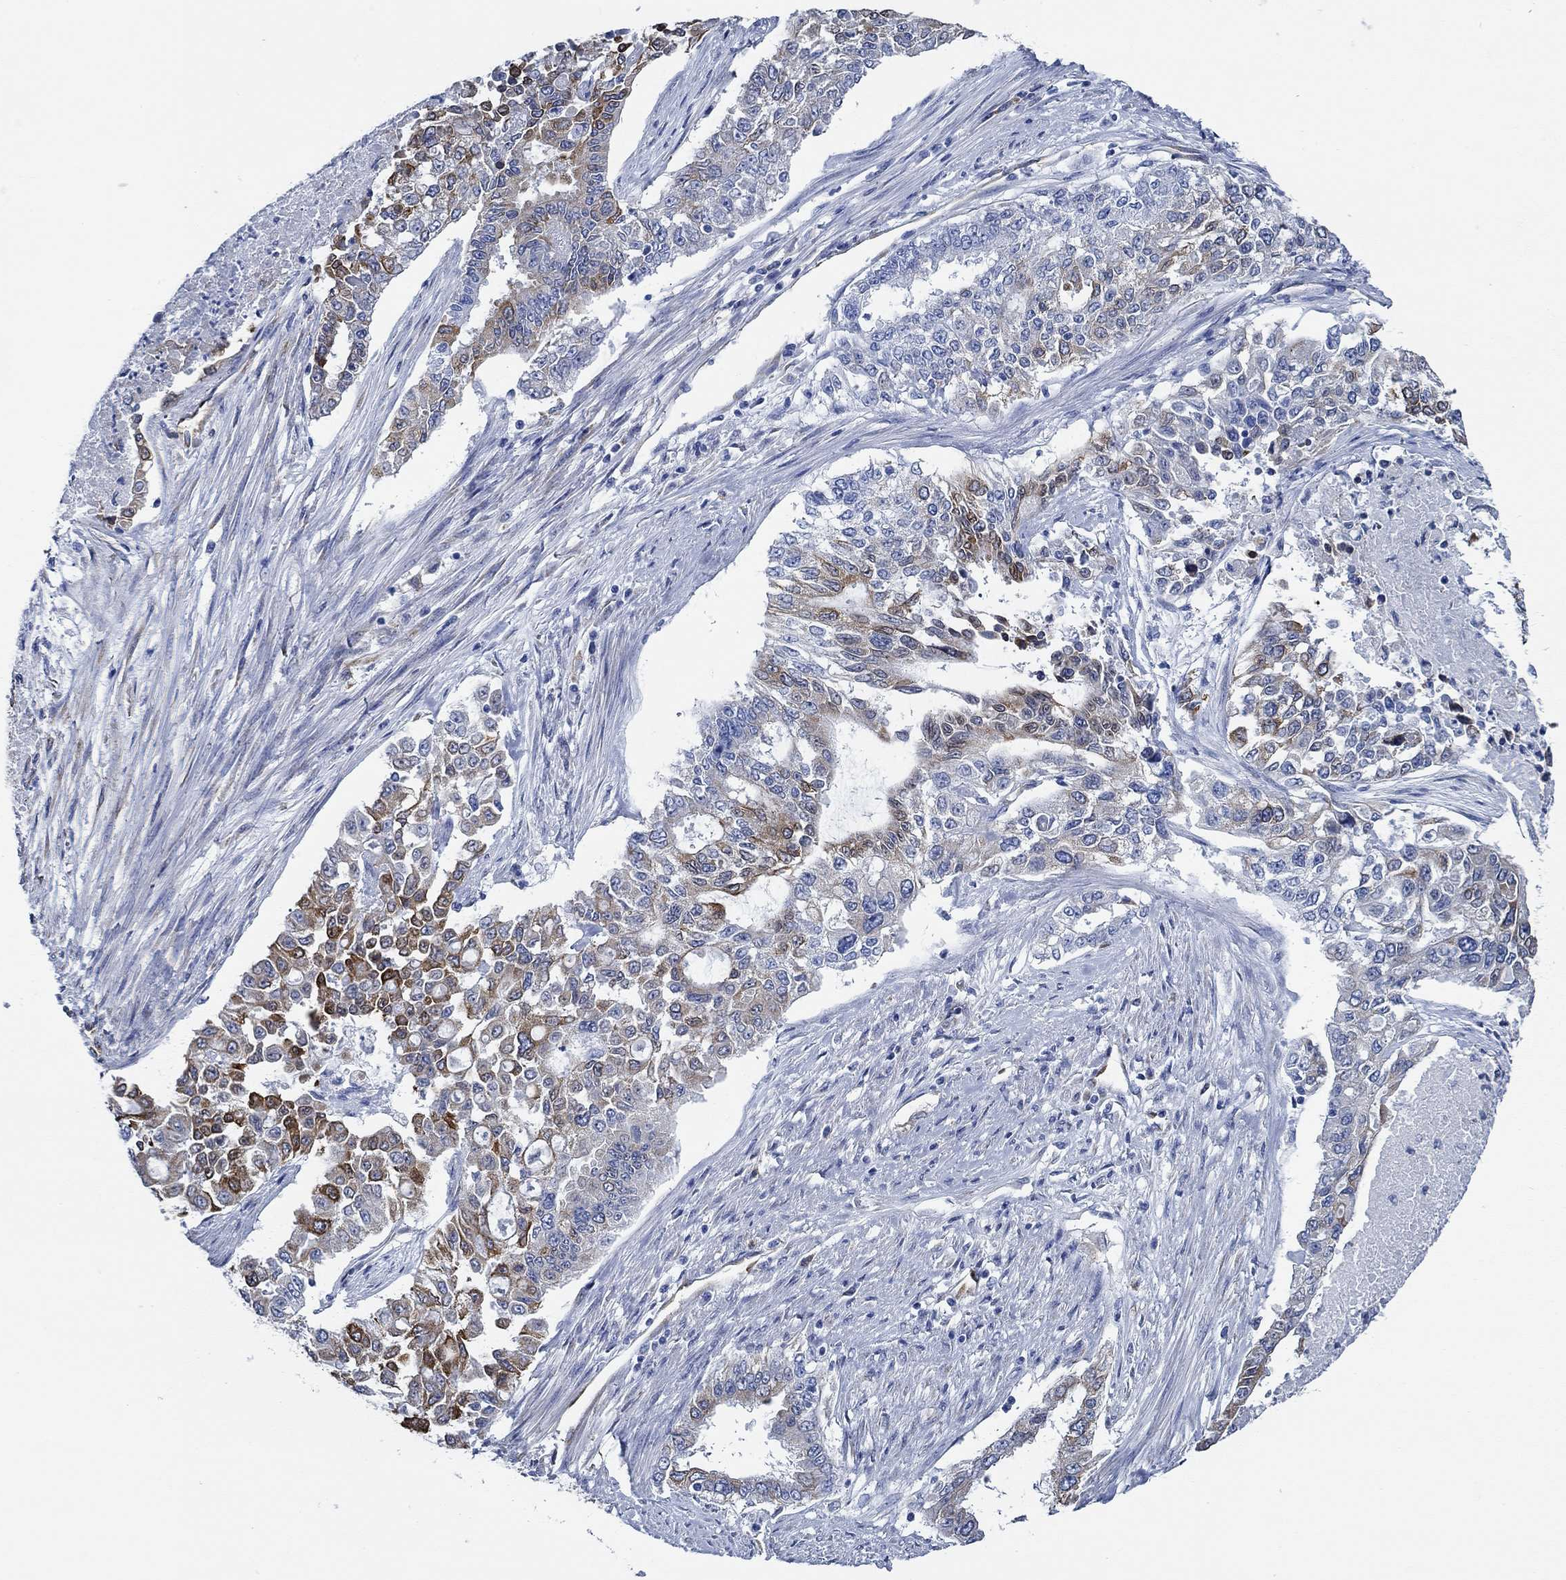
{"staining": {"intensity": "strong", "quantity": "25%-75%", "location": "cytoplasmic/membranous"}, "tissue": "endometrial cancer", "cell_type": "Tumor cells", "image_type": "cancer", "snomed": [{"axis": "morphology", "description": "Adenocarcinoma, NOS"}, {"axis": "topography", "description": "Uterus"}], "caption": "Adenocarcinoma (endometrial) stained with a brown dye demonstrates strong cytoplasmic/membranous positive staining in about 25%-75% of tumor cells.", "gene": "HECW2", "patient": {"sex": "female", "age": 59}}